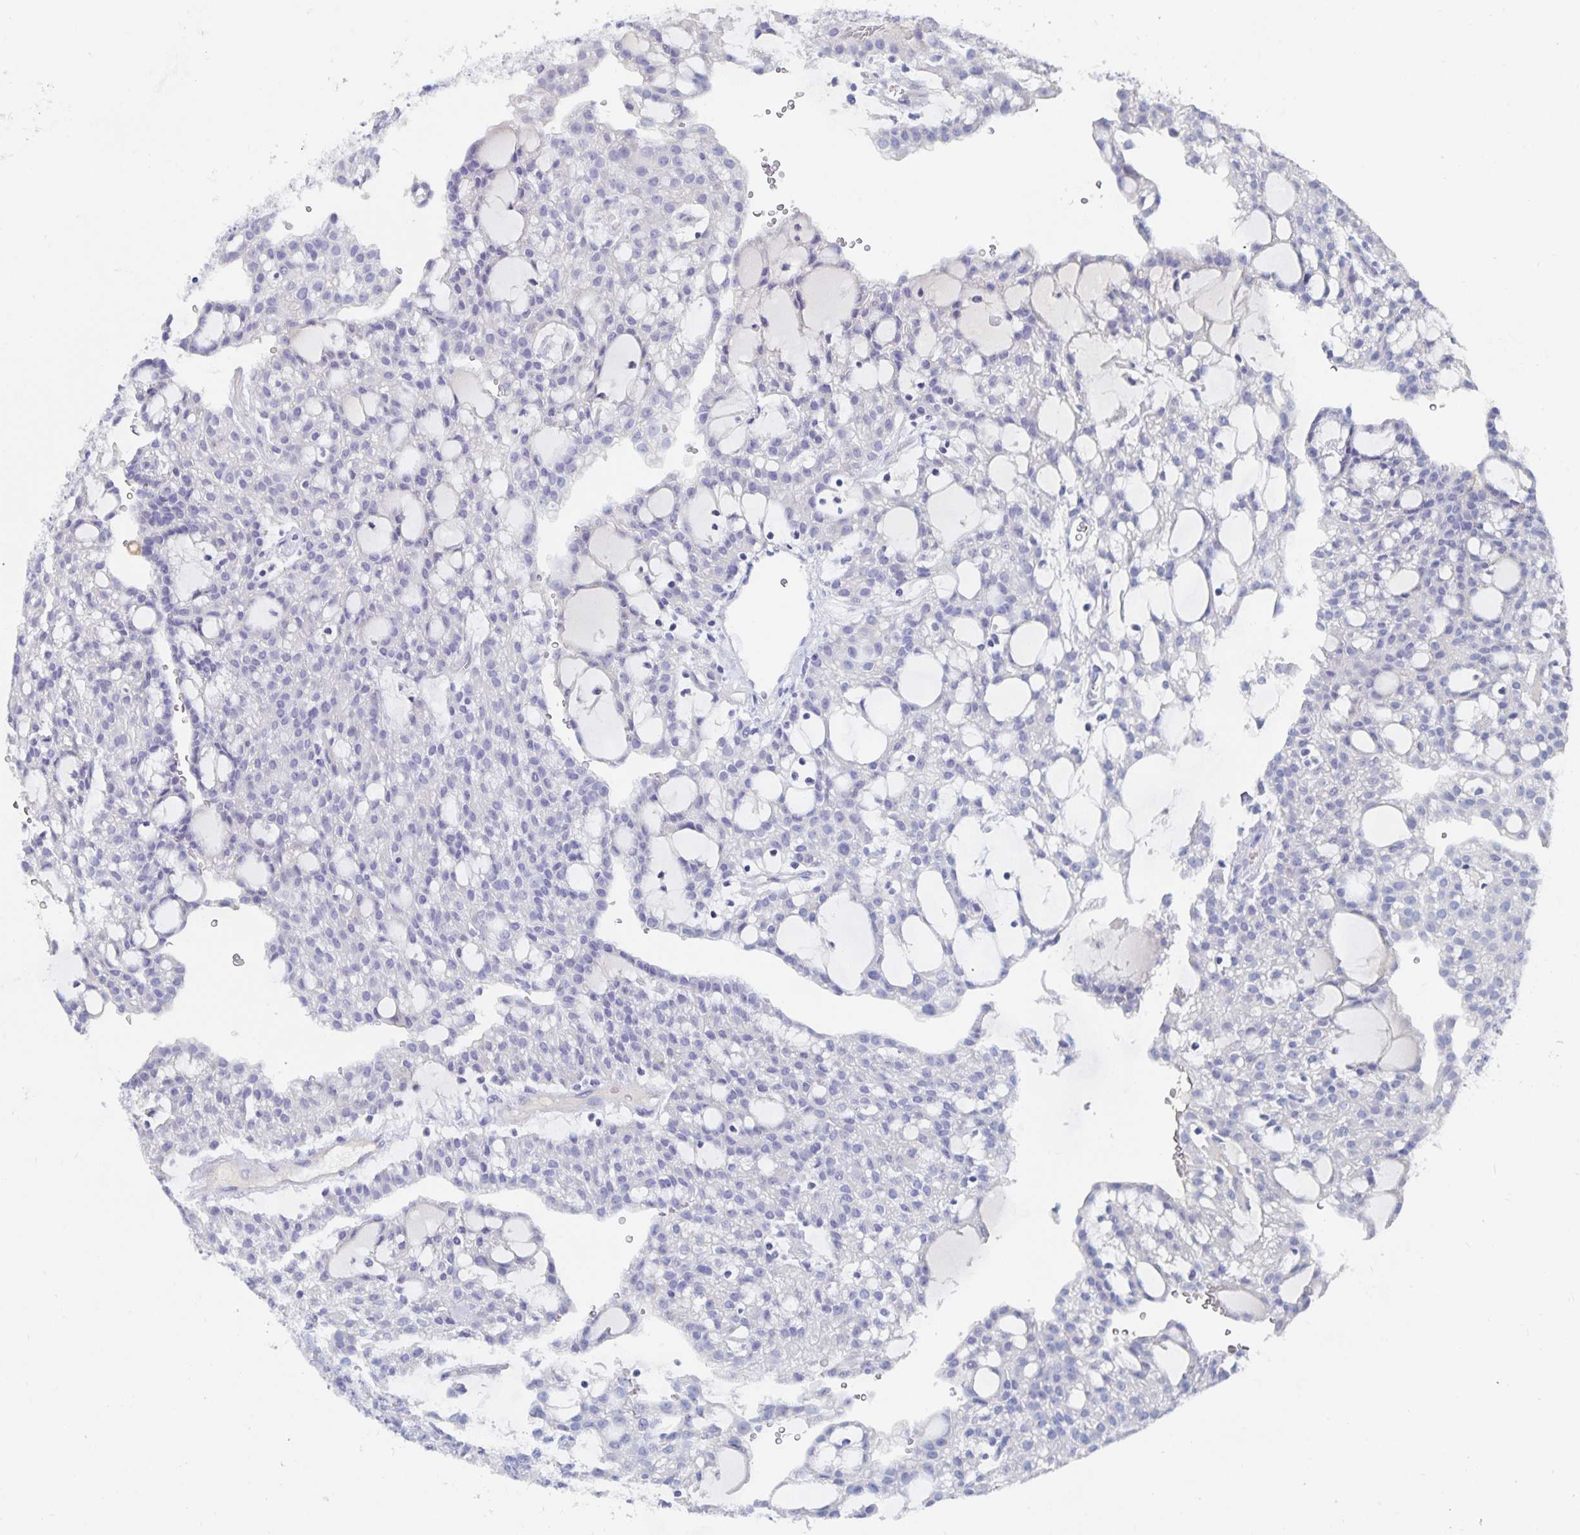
{"staining": {"intensity": "negative", "quantity": "none", "location": "none"}, "tissue": "renal cancer", "cell_type": "Tumor cells", "image_type": "cancer", "snomed": [{"axis": "morphology", "description": "Adenocarcinoma, NOS"}, {"axis": "topography", "description": "Kidney"}], "caption": "This photomicrograph is of renal cancer (adenocarcinoma) stained with IHC to label a protein in brown with the nuclei are counter-stained blue. There is no expression in tumor cells.", "gene": "CFAP69", "patient": {"sex": "male", "age": 63}}